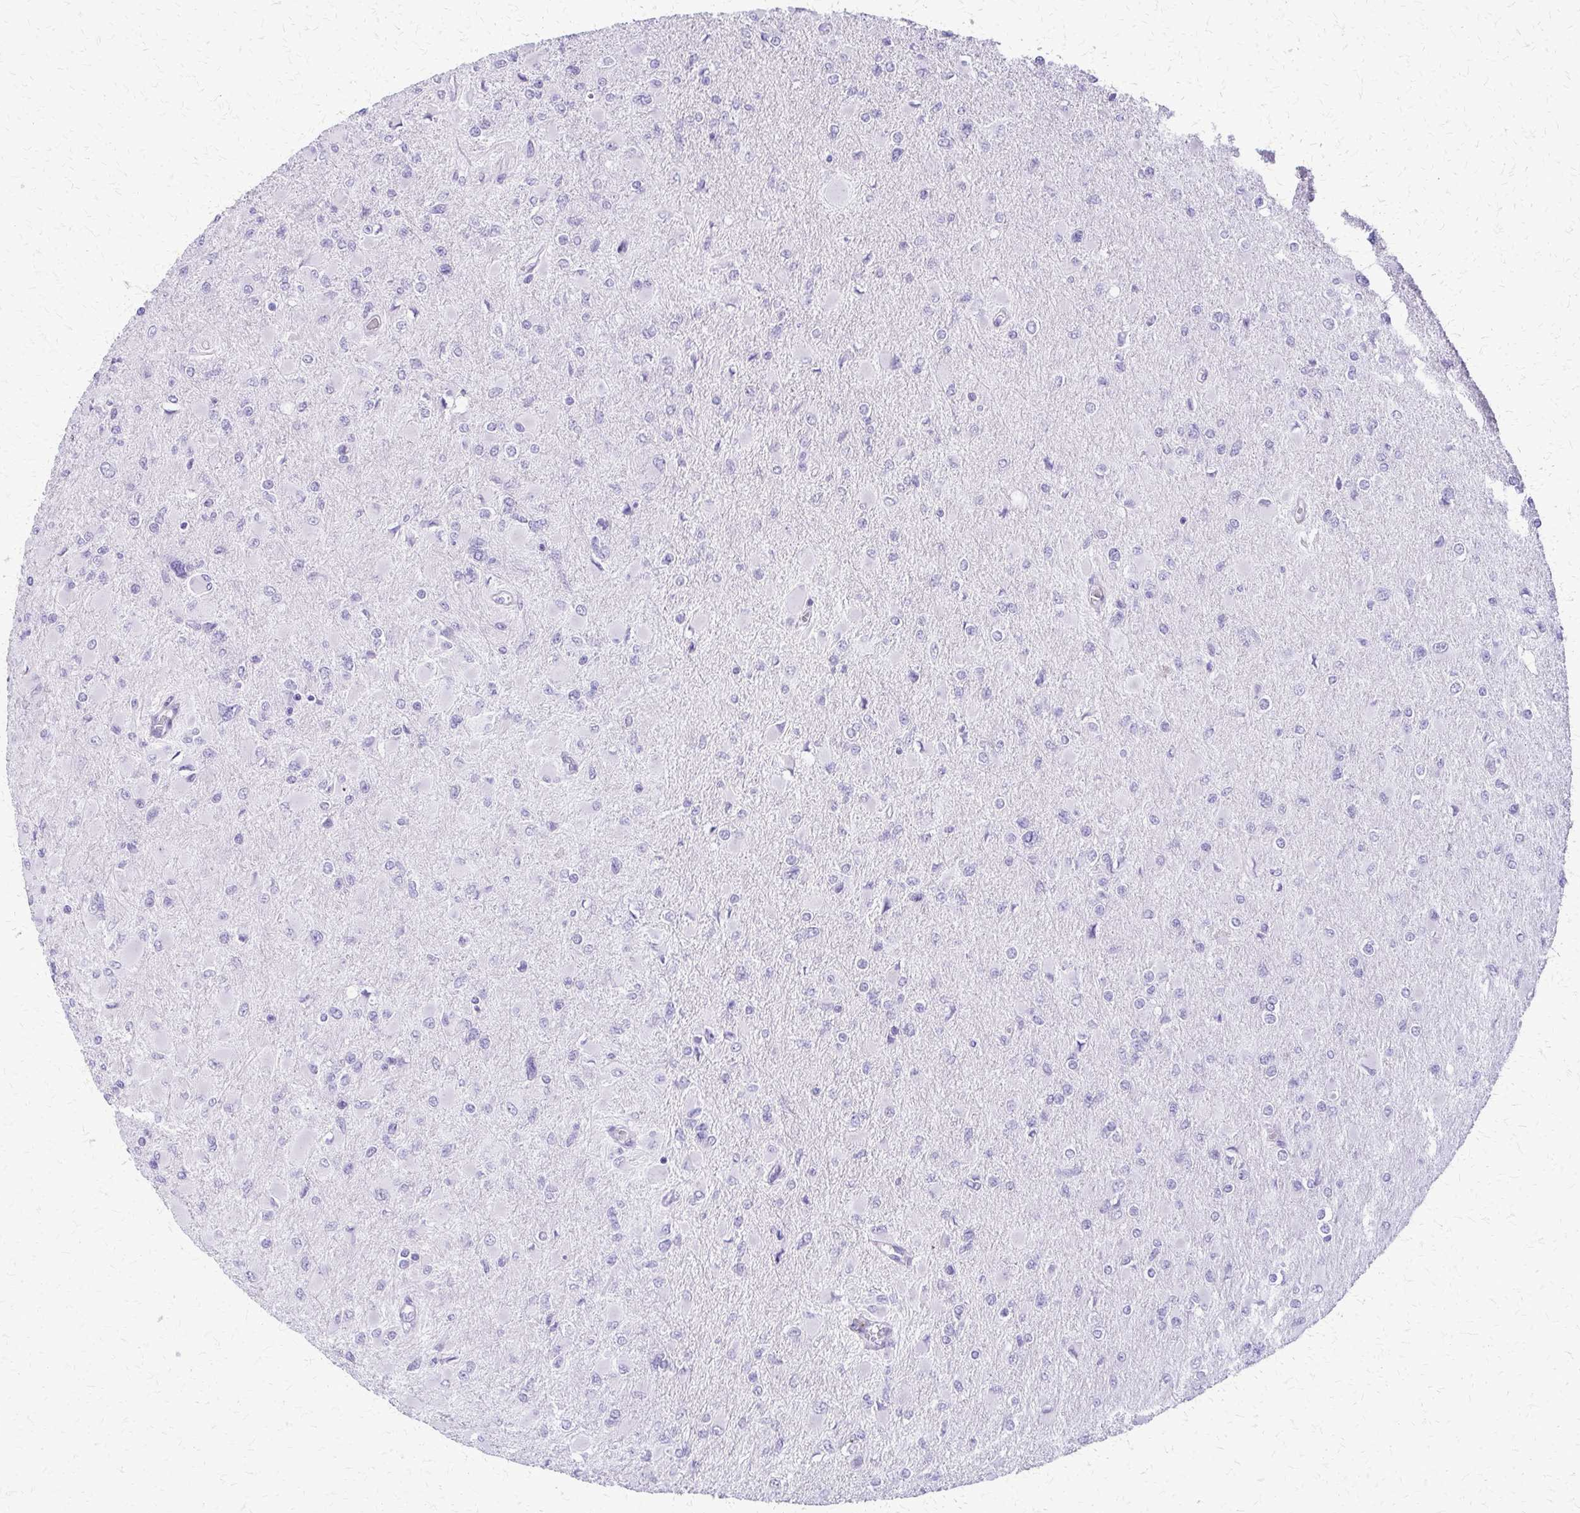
{"staining": {"intensity": "negative", "quantity": "none", "location": "none"}, "tissue": "glioma", "cell_type": "Tumor cells", "image_type": "cancer", "snomed": [{"axis": "morphology", "description": "Glioma, malignant, High grade"}, {"axis": "topography", "description": "Cerebral cortex"}], "caption": "IHC image of human high-grade glioma (malignant) stained for a protein (brown), which reveals no positivity in tumor cells.", "gene": "FAM162B", "patient": {"sex": "female", "age": 36}}